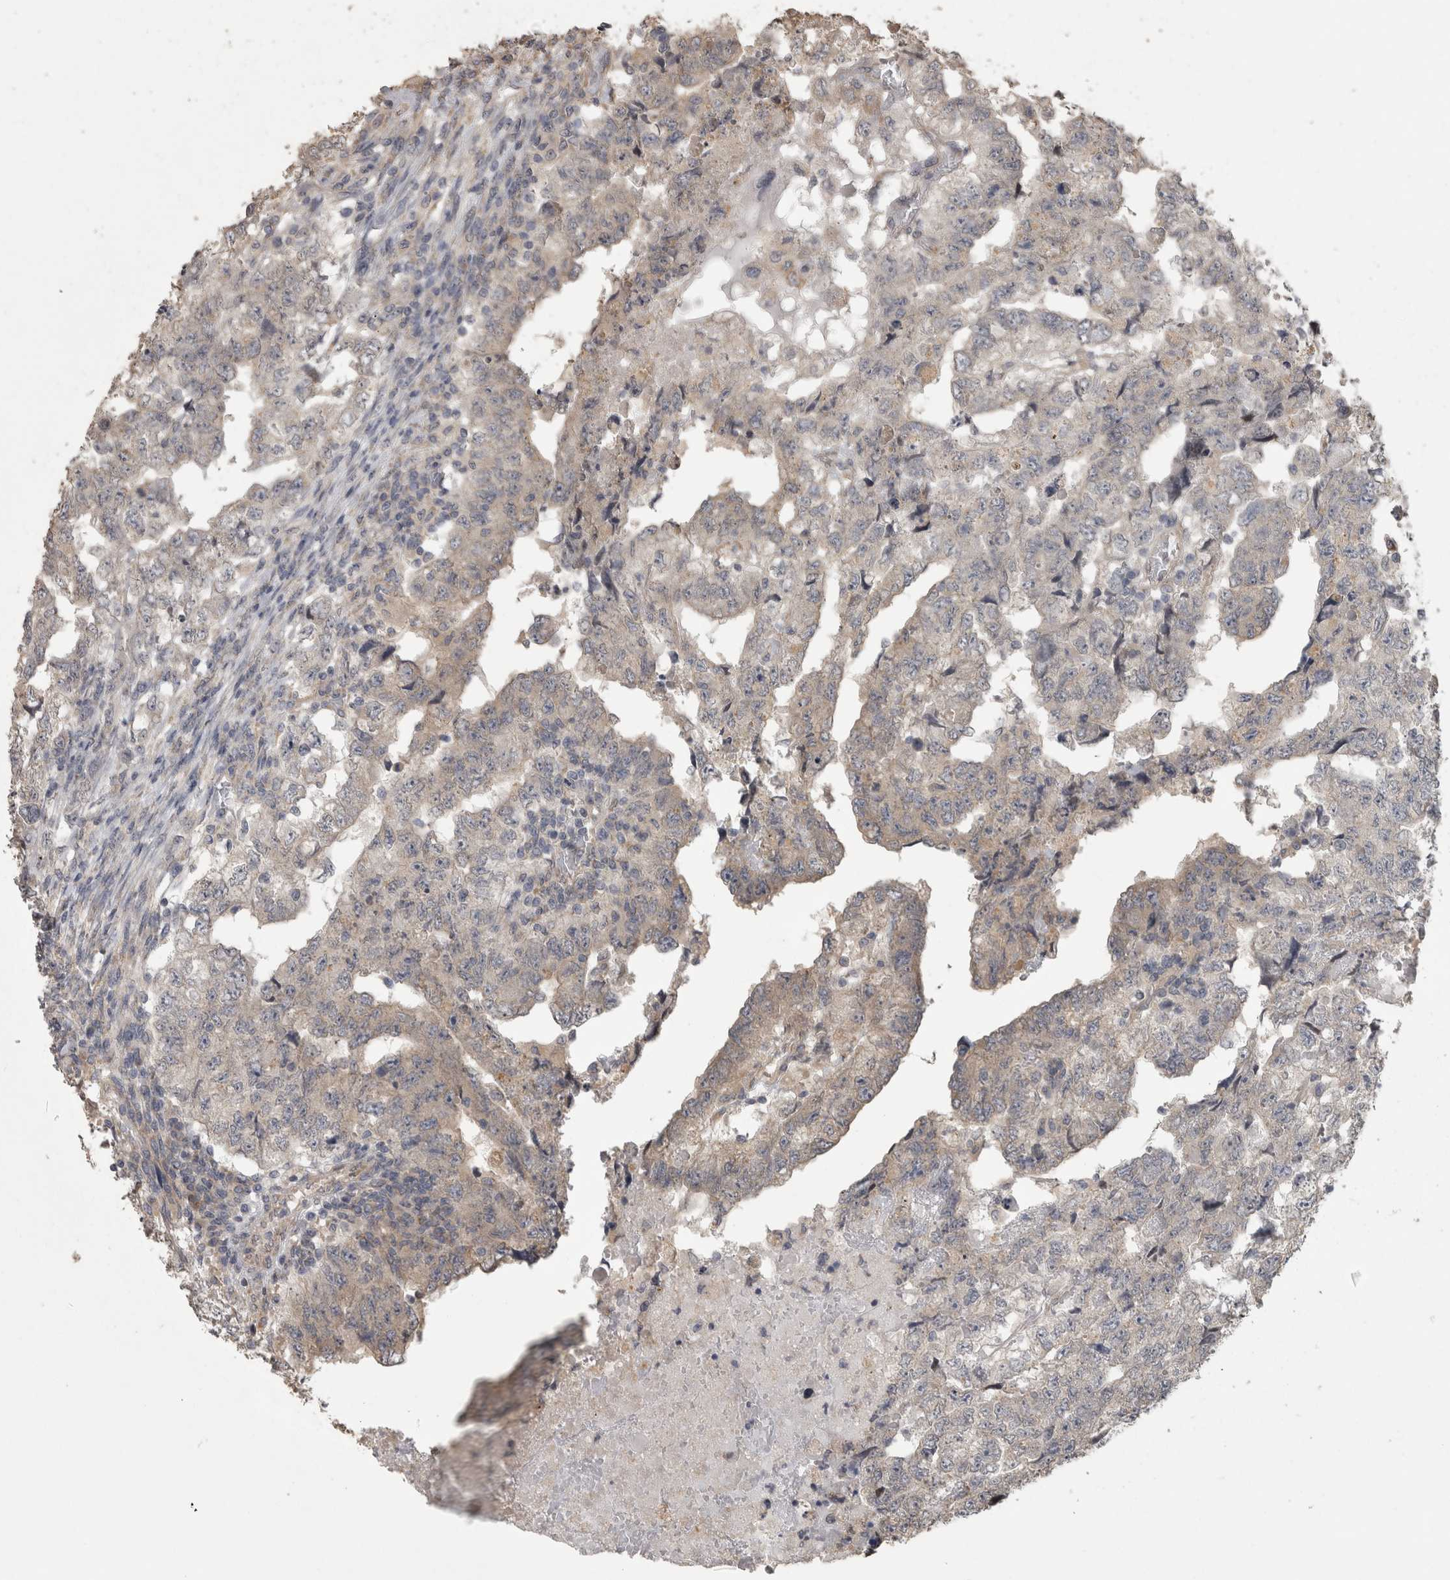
{"staining": {"intensity": "weak", "quantity": "<25%", "location": "cytoplasmic/membranous"}, "tissue": "testis cancer", "cell_type": "Tumor cells", "image_type": "cancer", "snomed": [{"axis": "morphology", "description": "Carcinoma, Embryonal, NOS"}, {"axis": "topography", "description": "Testis"}], "caption": "Immunohistochemistry (IHC) photomicrograph of human testis cancer stained for a protein (brown), which shows no staining in tumor cells. (DAB immunohistochemistry visualized using brightfield microscopy, high magnification).", "gene": "RAB29", "patient": {"sex": "male", "age": 36}}